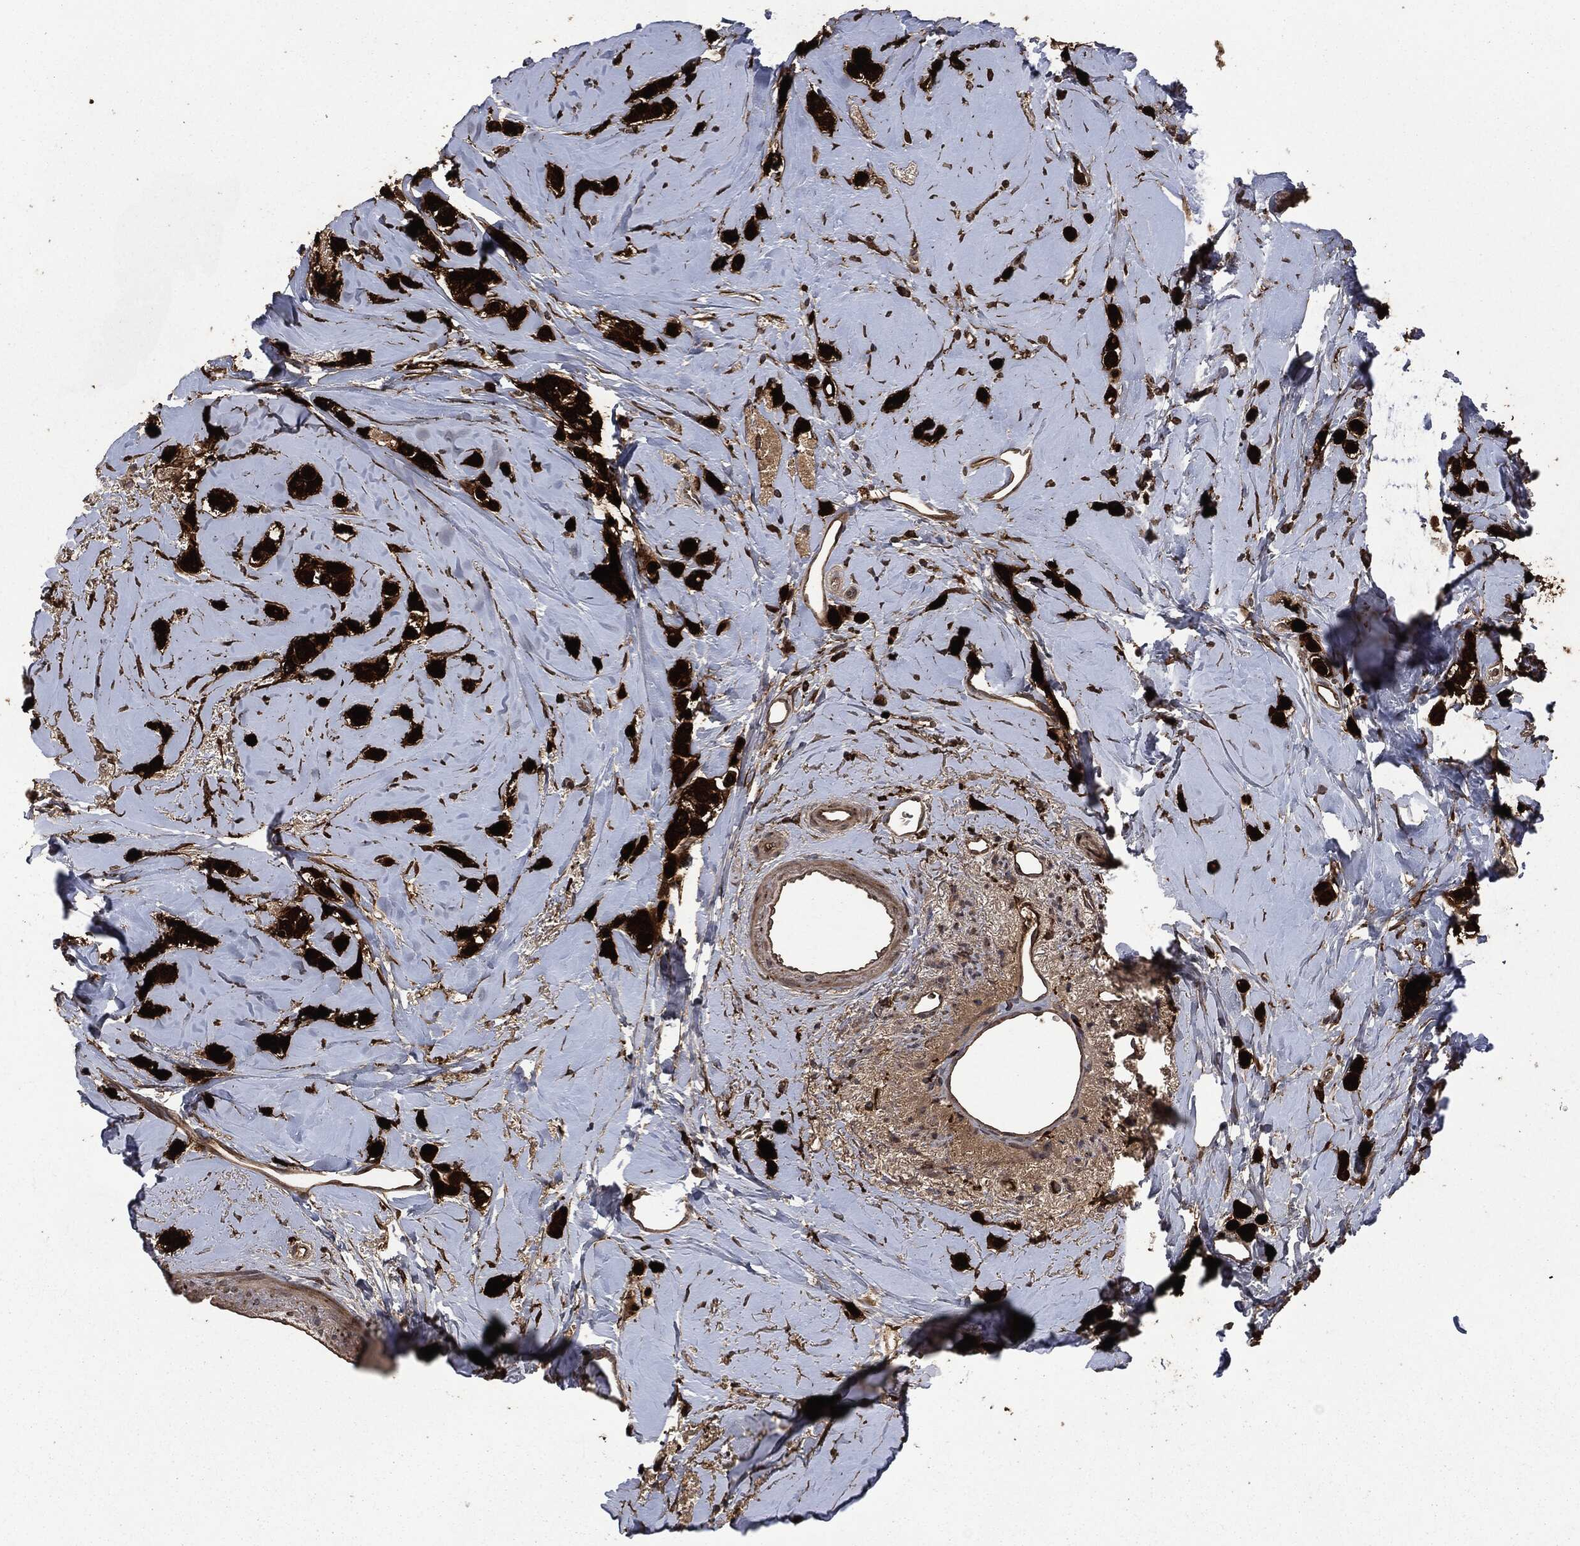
{"staining": {"intensity": "strong", "quantity": ">75%", "location": "cytoplasmic/membranous"}, "tissue": "breast cancer", "cell_type": "Tumor cells", "image_type": "cancer", "snomed": [{"axis": "morphology", "description": "Lobular carcinoma"}, {"axis": "topography", "description": "Breast"}], "caption": "Protein expression analysis of human lobular carcinoma (breast) reveals strong cytoplasmic/membranous positivity in approximately >75% of tumor cells.", "gene": "CRABP2", "patient": {"sex": "female", "age": 66}}